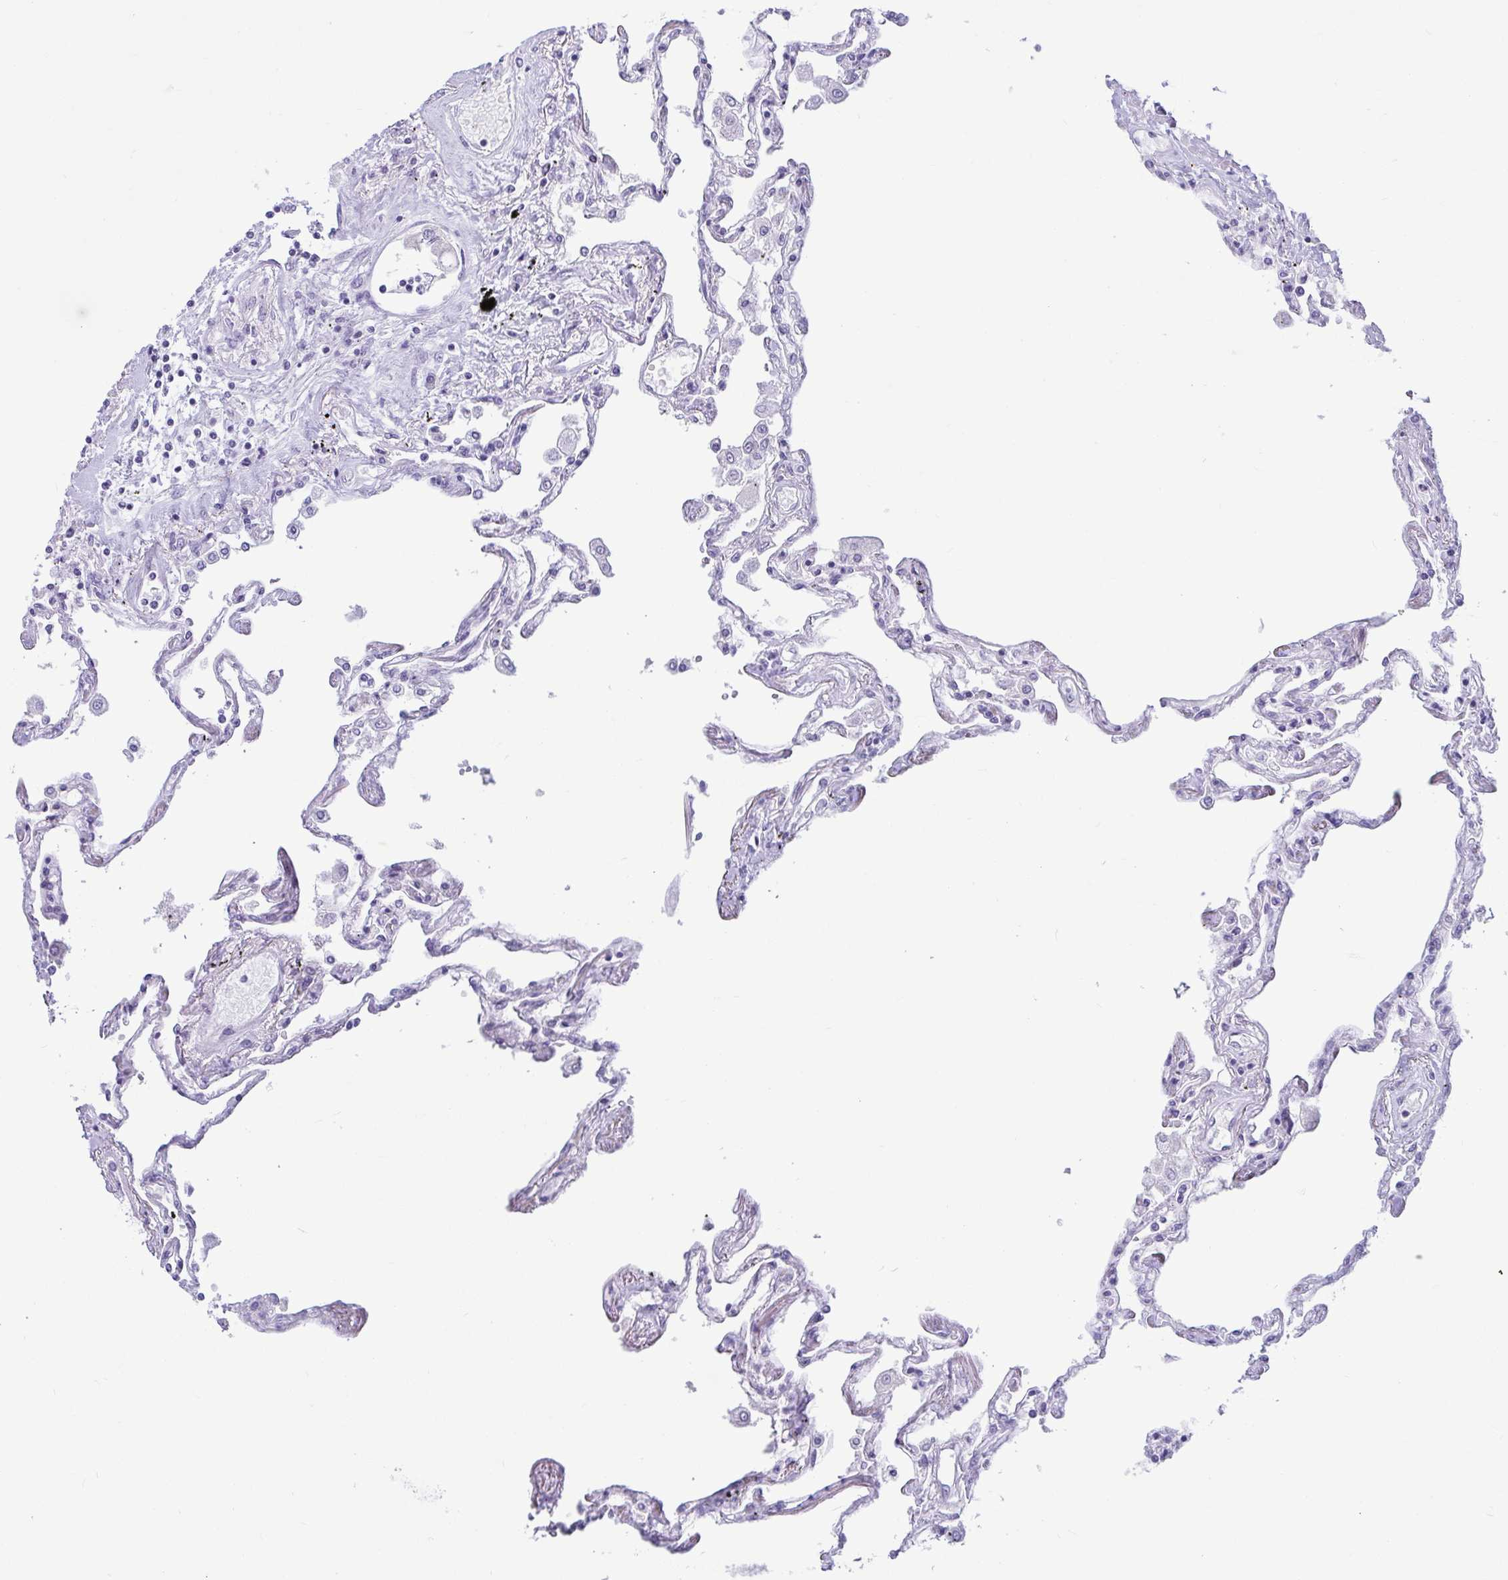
{"staining": {"intensity": "negative", "quantity": "none", "location": "none"}, "tissue": "lung", "cell_type": "Alveolar cells", "image_type": "normal", "snomed": [{"axis": "morphology", "description": "Normal tissue, NOS"}, {"axis": "morphology", "description": "Adenocarcinoma, NOS"}, {"axis": "topography", "description": "Cartilage tissue"}, {"axis": "topography", "description": "Lung"}], "caption": "Alveolar cells show no significant staining in unremarkable lung.", "gene": "TNNI2", "patient": {"sex": "female", "age": 67}}